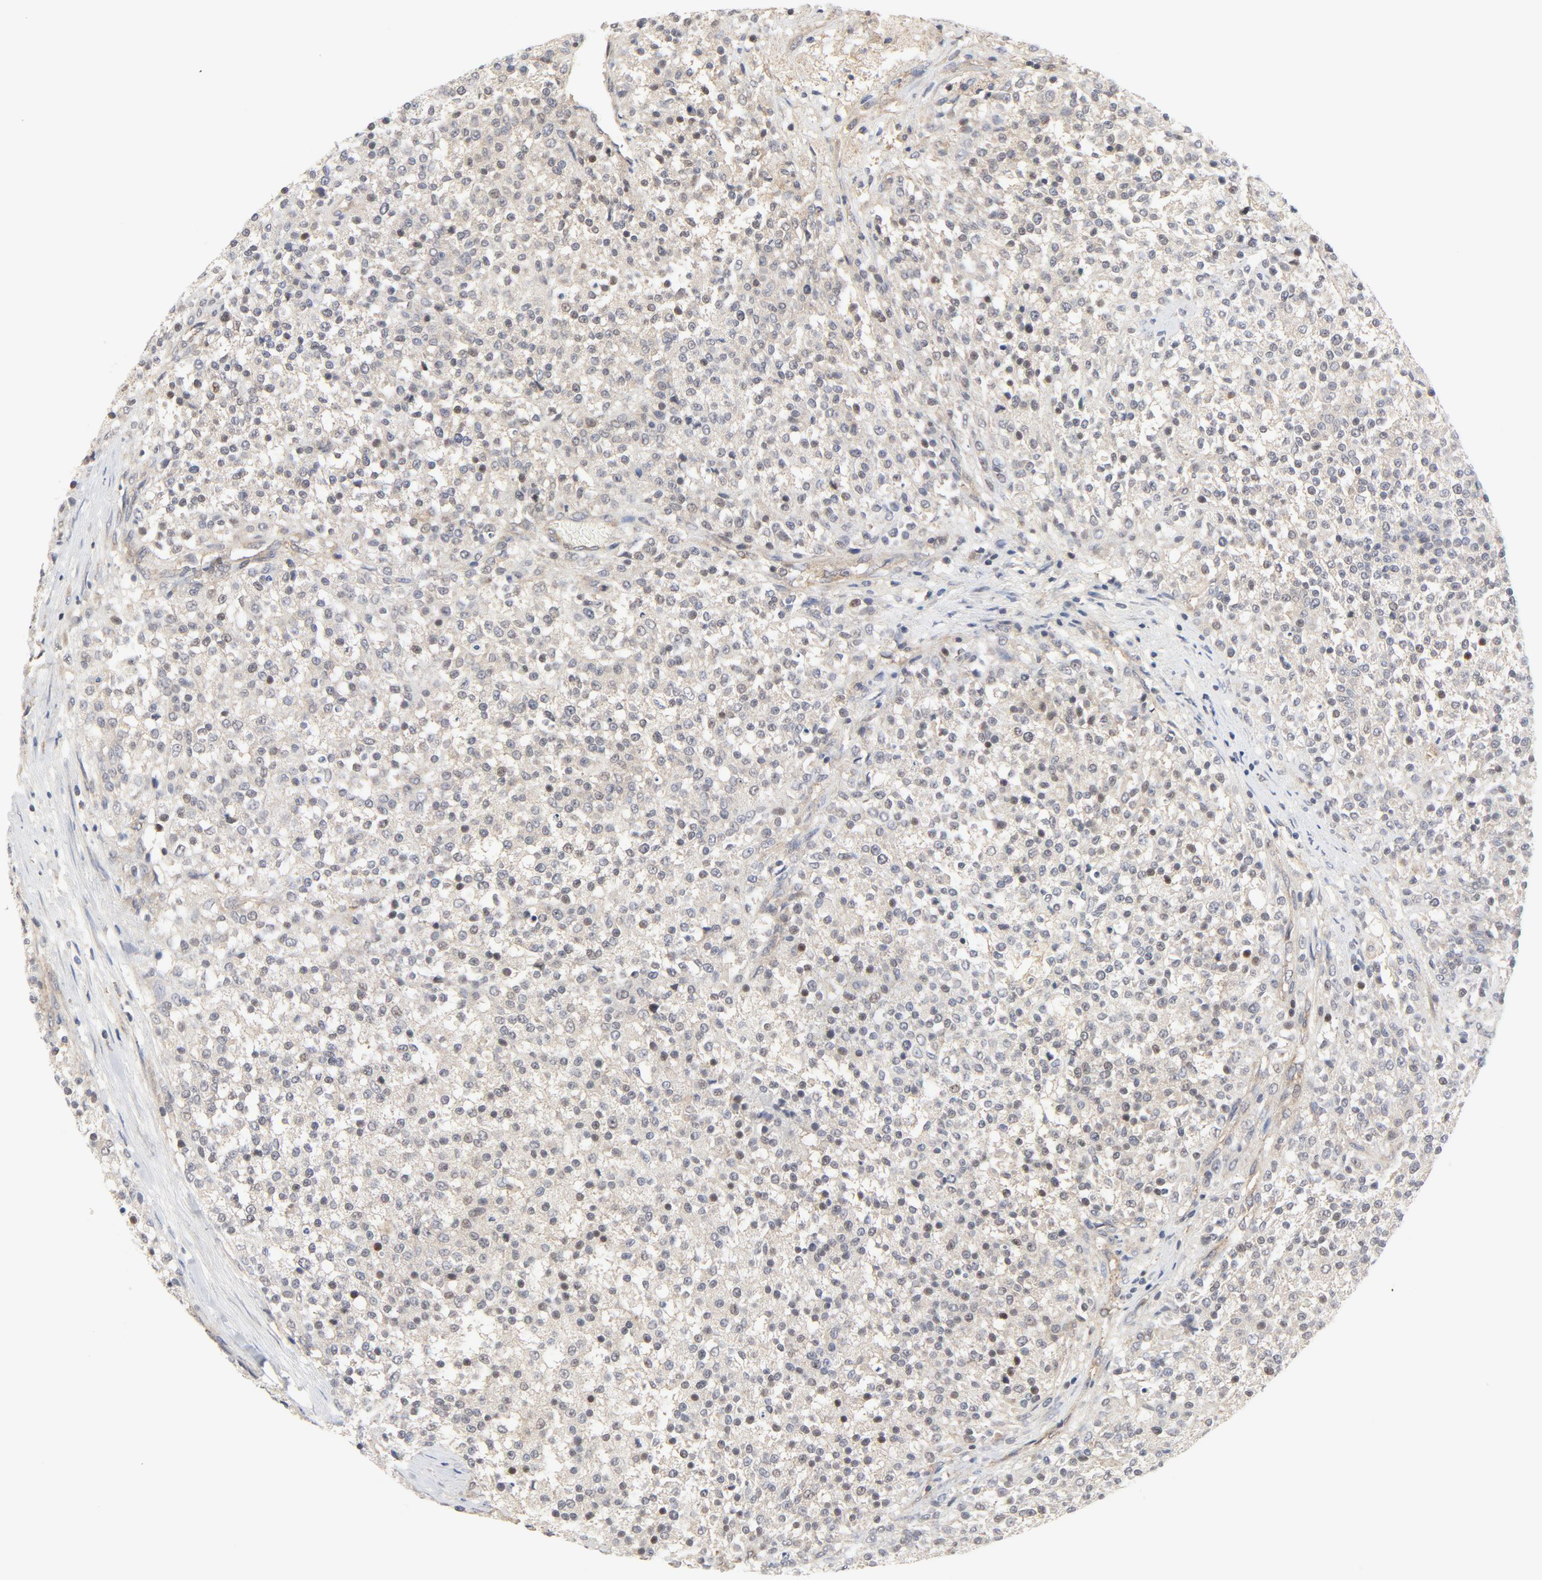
{"staining": {"intensity": "negative", "quantity": "none", "location": "none"}, "tissue": "testis cancer", "cell_type": "Tumor cells", "image_type": "cancer", "snomed": [{"axis": "morphology", "description": "Seminoma, NOS"}, {"axis": "topography", "description": "Testis"}], "caption": "Tumor cells show no significant staining in testis cancer (seminoma). The staining is performed using DAB (3,3'-diaminobenzidine) brown chromogen with nuclei counter-stained in using hematoxylin.", "gene": "MAP2K7", "patient": {"sex": "male", "age": 59}}